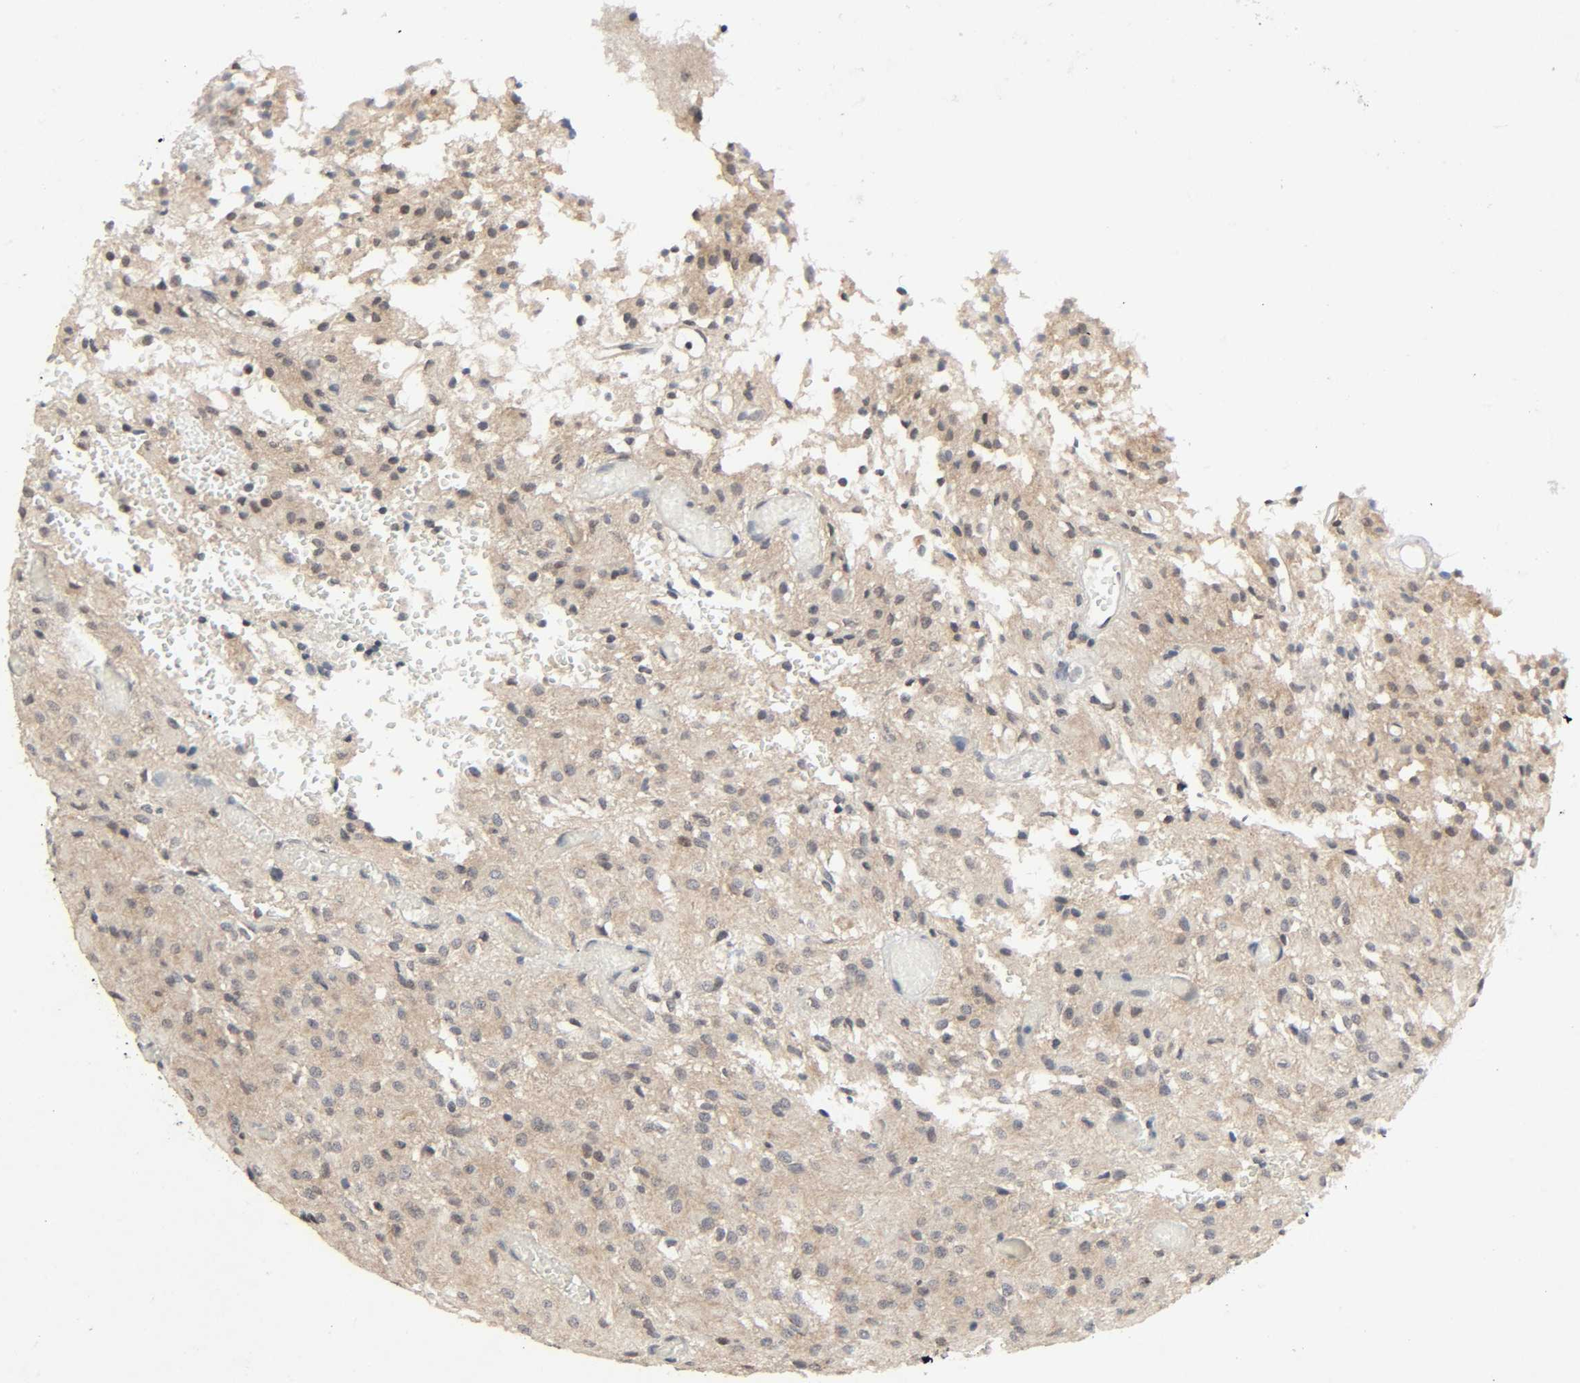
{"staining": {"intensity": "weak", "quantity": "<25%", "location": "nuclear"}, "tissue": "glioma", "cell_type": "Tumor cells", "image_type": "cancer", "snomed": [{"axis": "morphology", "description": "Glioma, malignant, High grade"}, {"axis": "topography", "description": "Brain"}], "caption": "Tumor cells are negative for brown protein staining in malignant glioma (high-grade).", "gene": "MAPKAPK5", "patient": {"sex": "female", "age": 59}}